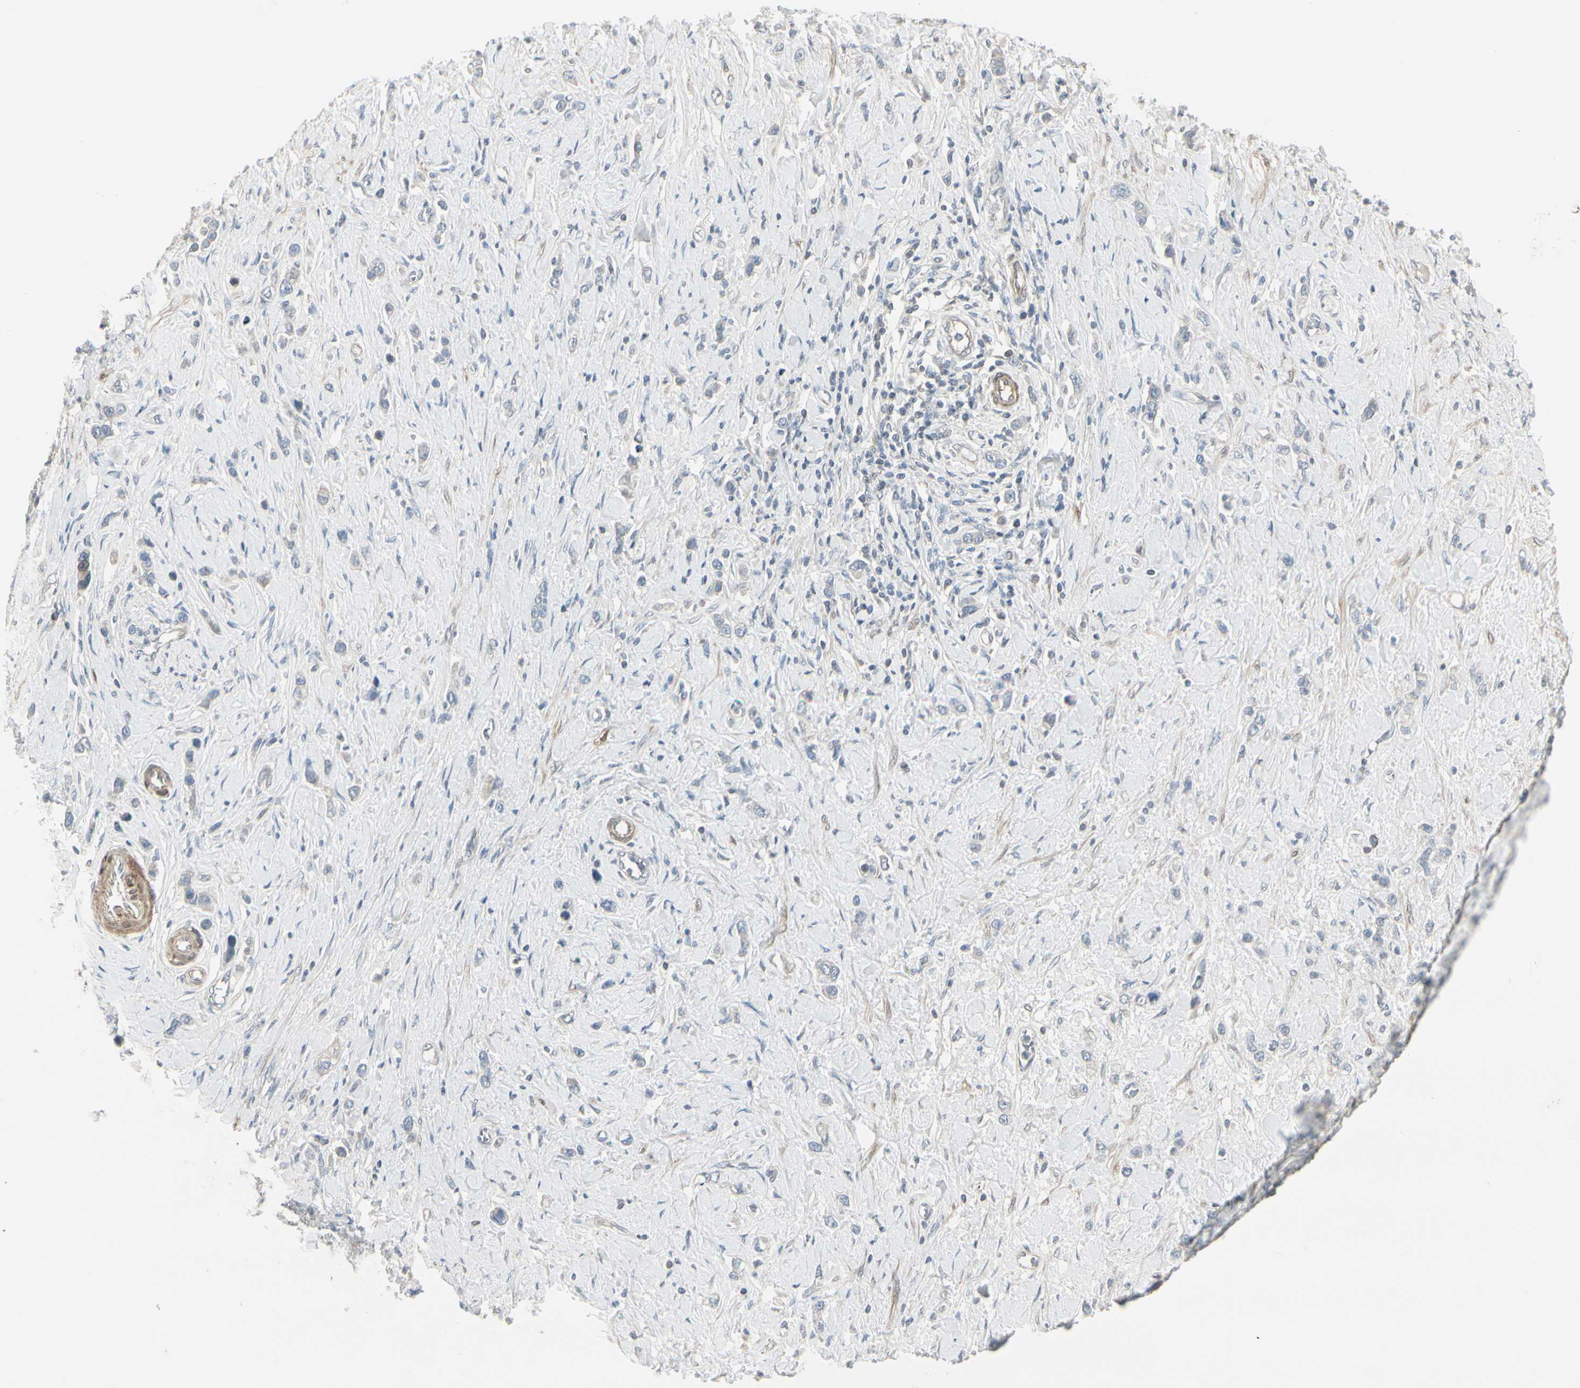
{"staining": {"intensity": "negative", "quantity": "none", "location": "none"}, "tissue": "stomach cancer", "cell_type": "Tumor cells", "image_type": "cancer", "snomed": [{"axis": "morphology", "description": "Normal tissue, NOS"}, {"axis": "morphology", "description": "Adenocarcinoma, NOS"}, {"axis": "topography", "description": "Stomach, upper"}, {"axis": "topography", "description": "Stomach"}], "caption": "Immunohistochemistry (IHC) of stomach cancer reveals no staining in tumor cells. The staining was performed using DAB to visualize the protein expression in brown, while the nuclei were stained in blue with hematoxylin (Magnification: 20x).", "gene": "DMPK", "patient": {"sex": "female", "age": 65}}